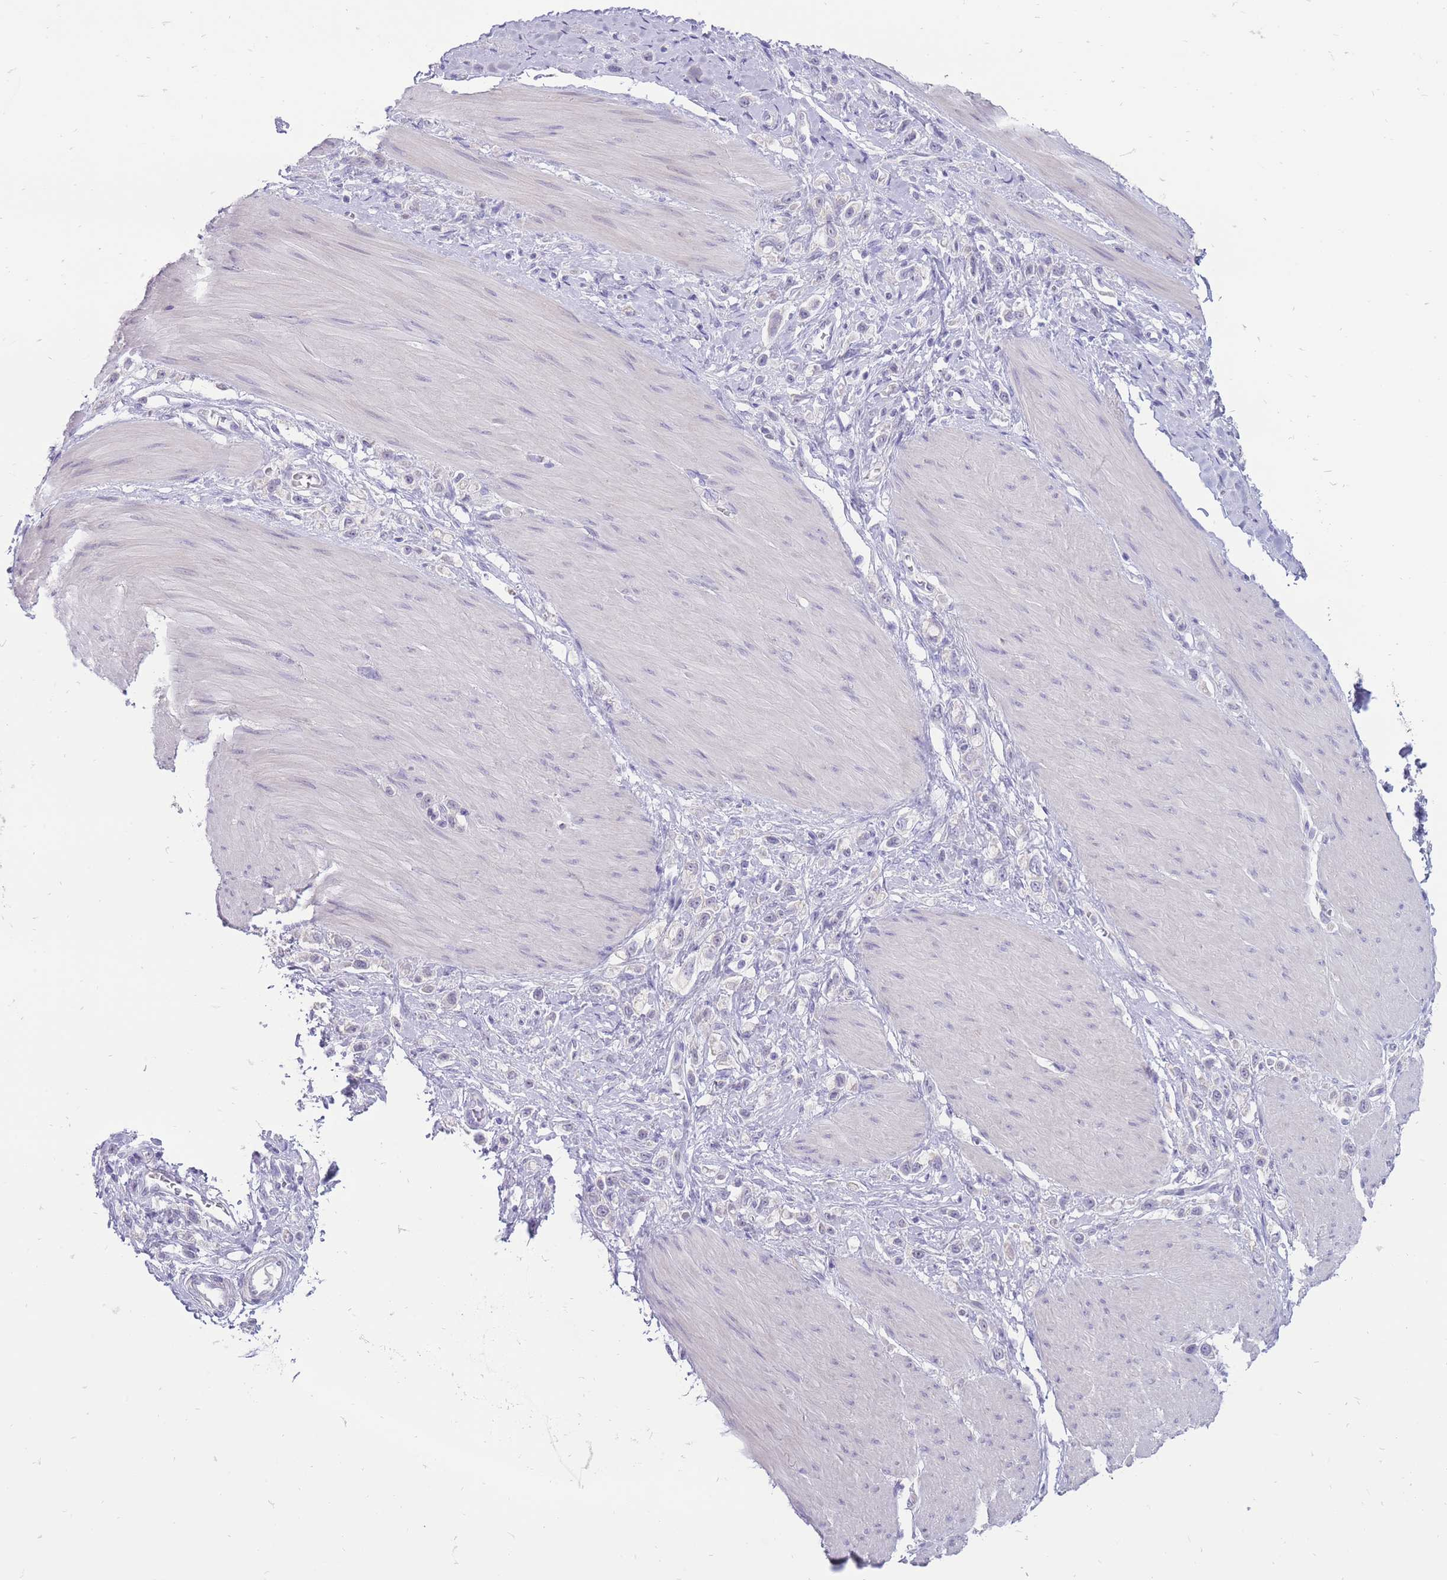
{"staining": {"intensity": "negative", "quantity": "none", "location": "none"}, "tissue": "stomach cancer", "cell_type": "Tumor cells", "image_type": "cancer", "snomed": [{"axis": "morphology", "description": "Adenocarcinoma, NOS"}, {"axis": "topography", "description": "Stomach"}], "caption": "Tumor cells show no significant protein positivity in adenocarcinoma (stomach).", "gene": "ERICH4", "patient": {"sex": "female", "age": 65}}